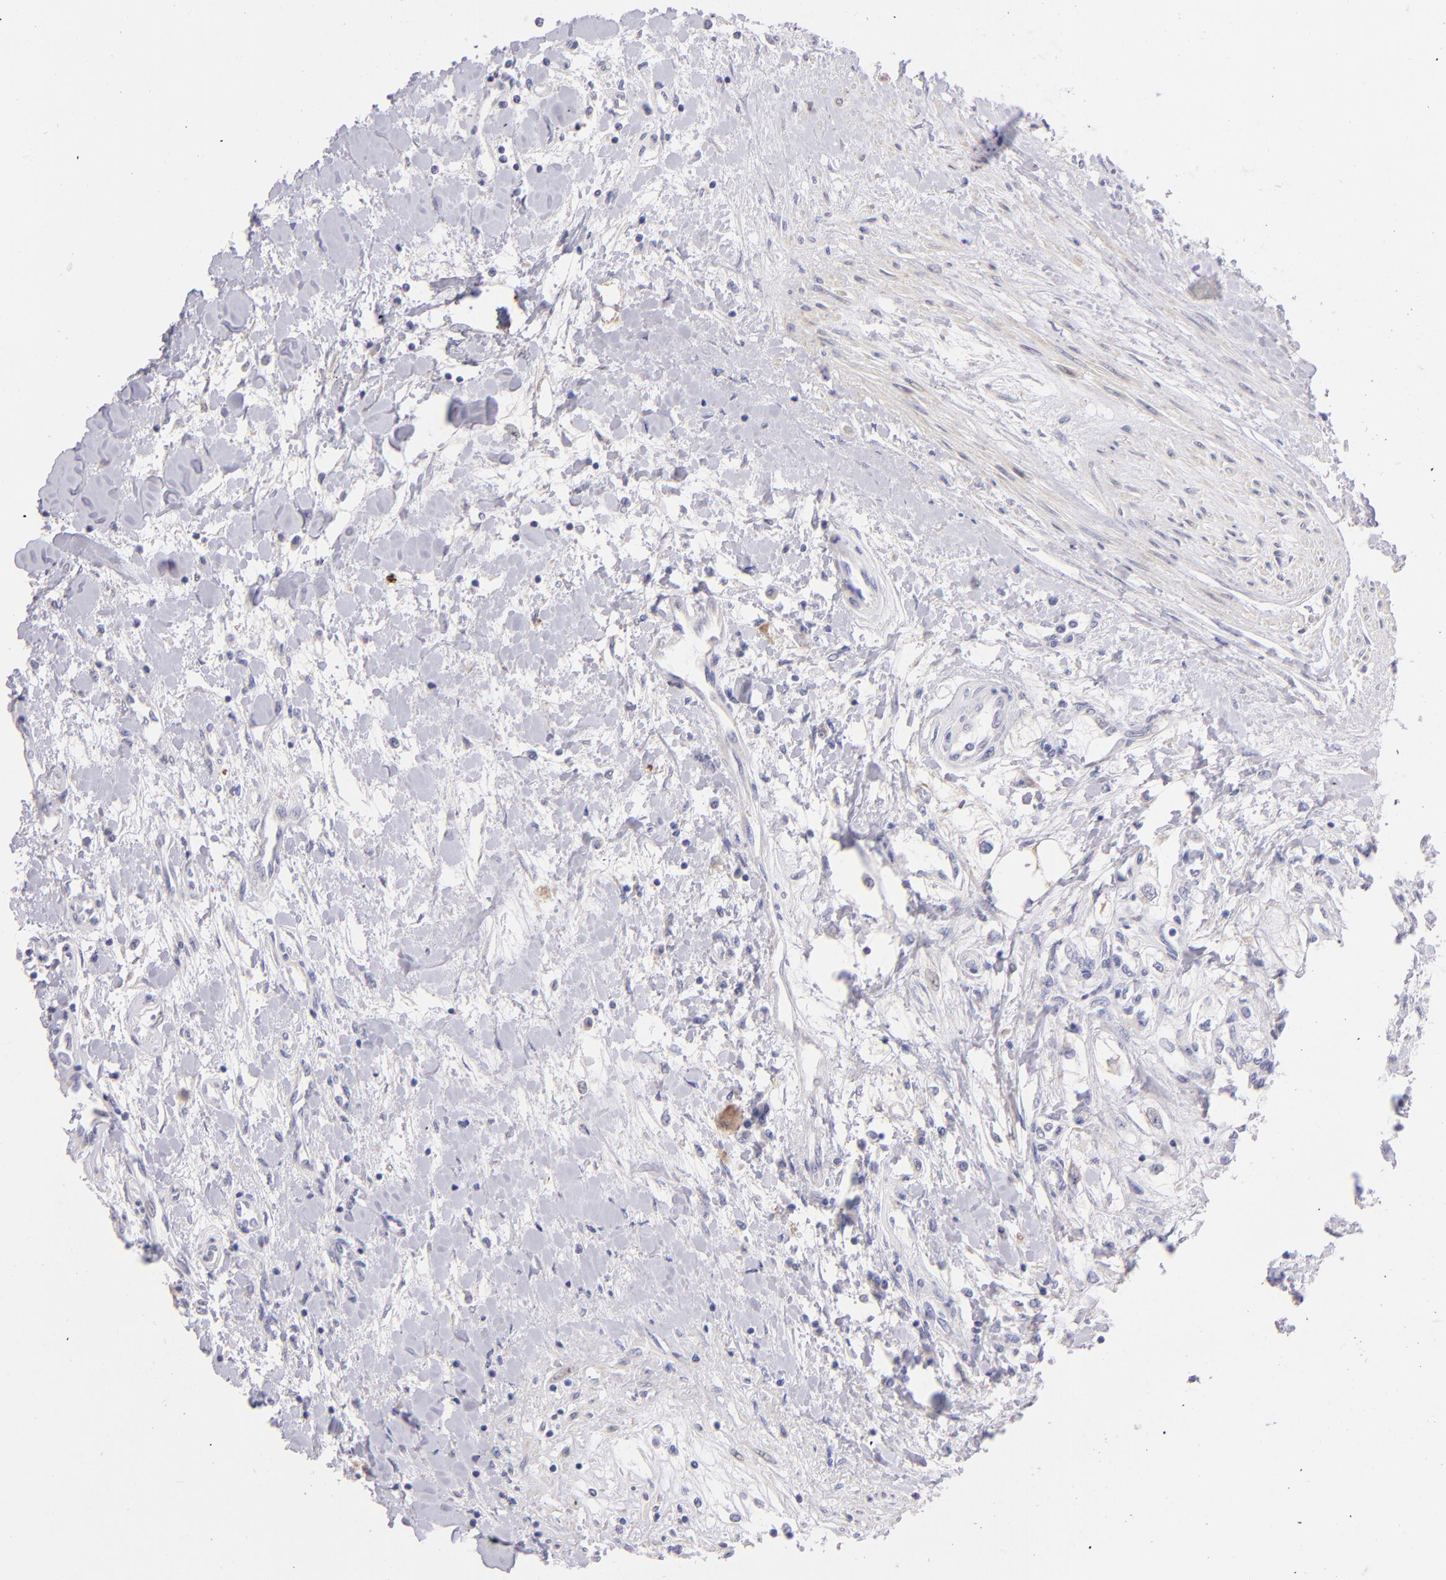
{"staining": {"intensity": "weak", "quantity": ">75%", "location": "cytoplasmic/membranous"}, "tissue": "renal cancer", "cell_type": "Tumor cells", "image_type": "cancer", "snomed": [{"axis": "morphology", "description": "Adenocarcinoma, NOS"}, {"axis": "topography", "description": "Kidney"}], "caption": "Protein staining of renal adenocarcinoma tissue exhibits weak cytoplasmic/membranous expression in approximately >75% of tumor cells.", "gene": "SH2D4A", "patient": {"sex": "male", "age": 57}}